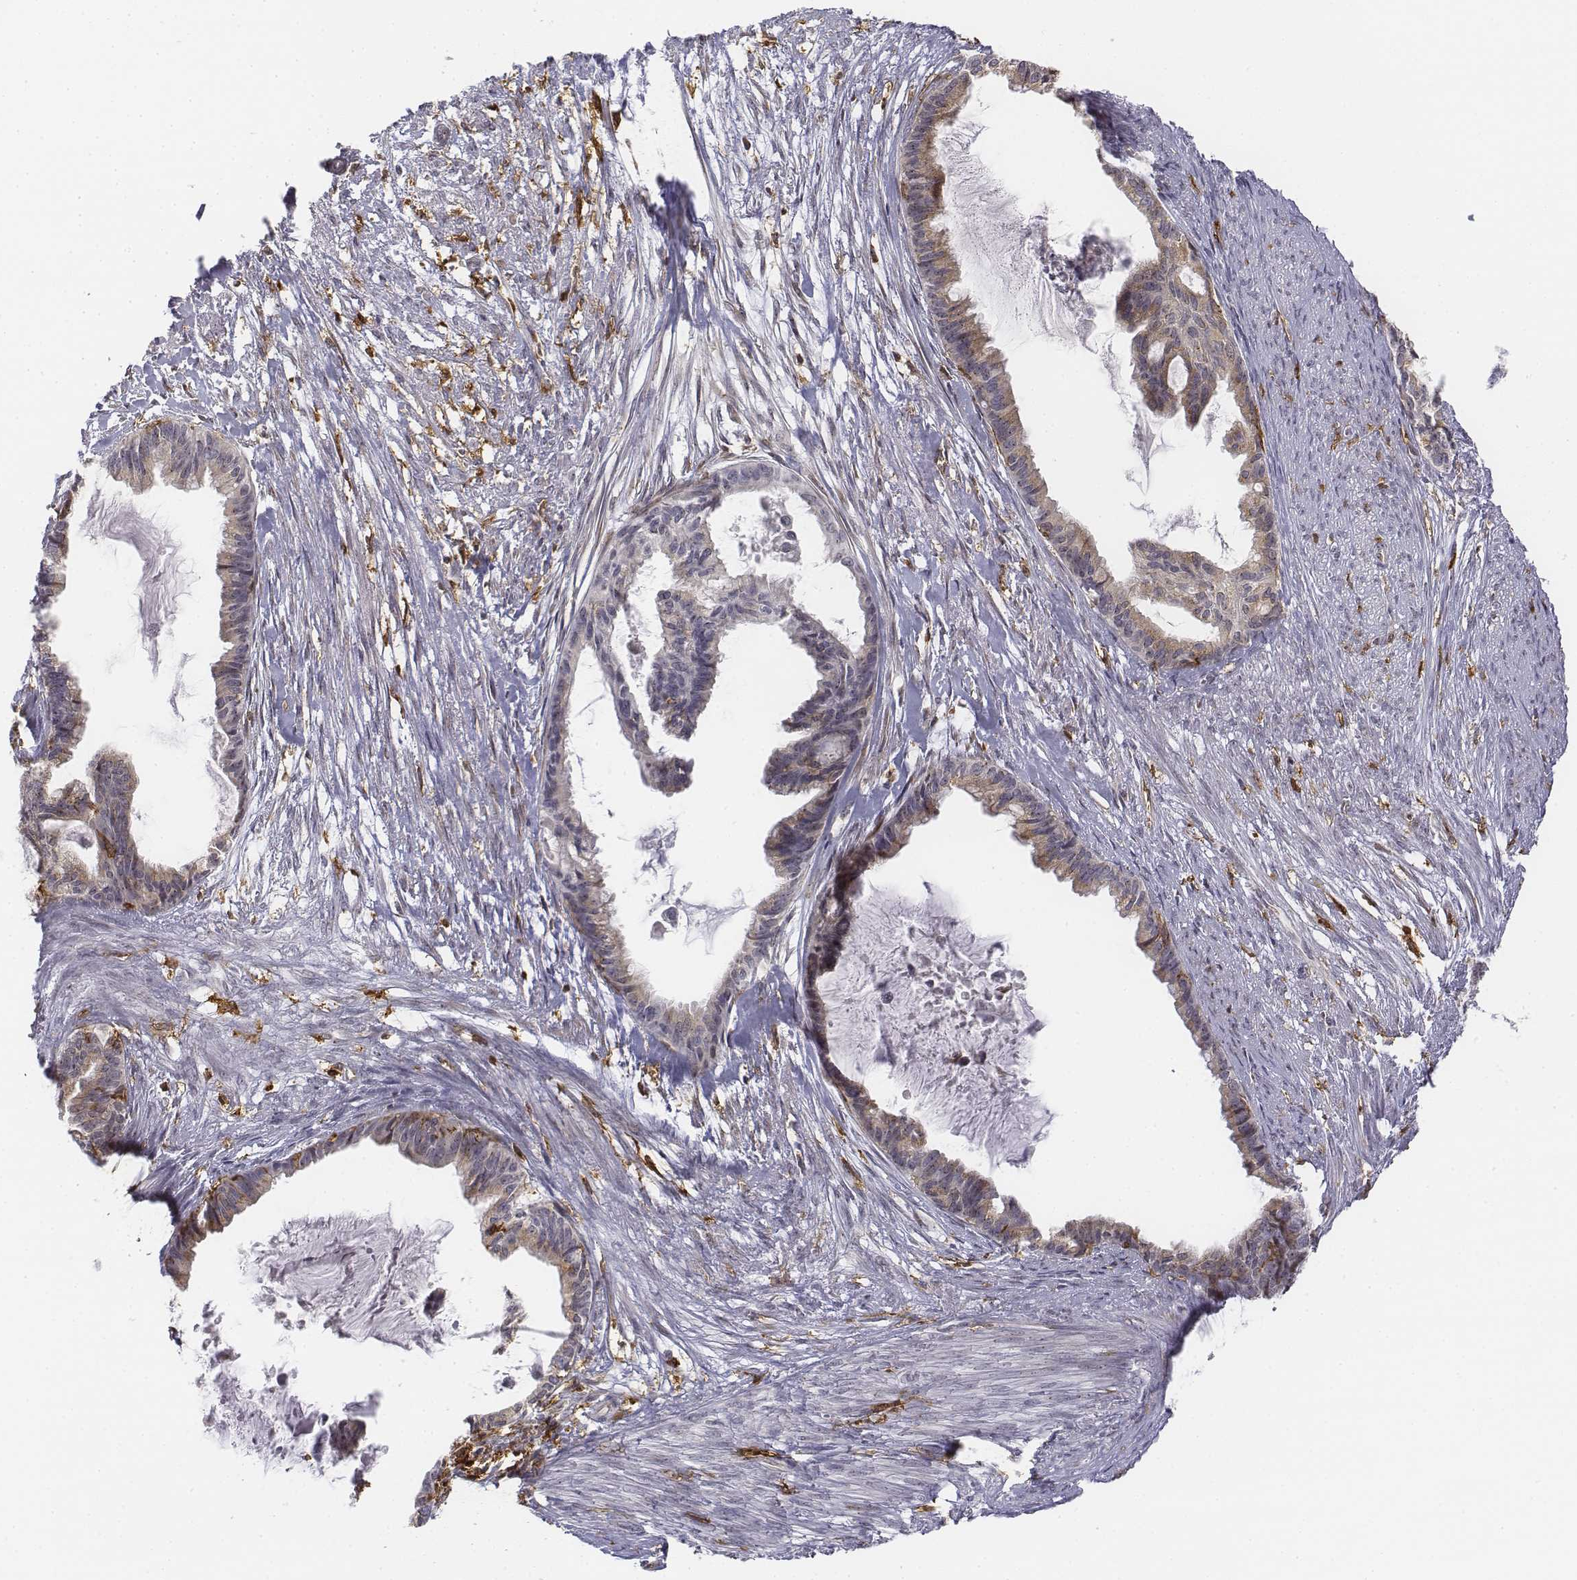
{"staining": {"intensity": "negative", "quantity": "none", "location": "none"}, "tissue": "endometrial cancer", "cell_type": "Tumor cells", "image_type": "cancer", "snomed": [{"axis": "morphology", "description": "Adenocarcinoma, NOS"}, {"axis": "topography", "description": "Endometrium"}], "caption": "IHC of human adenocarcinoma (endometrial) demonstrates no expression in tumor cells.", "gene": "CD14", "patient": {"sex": "female", "age": 86}}